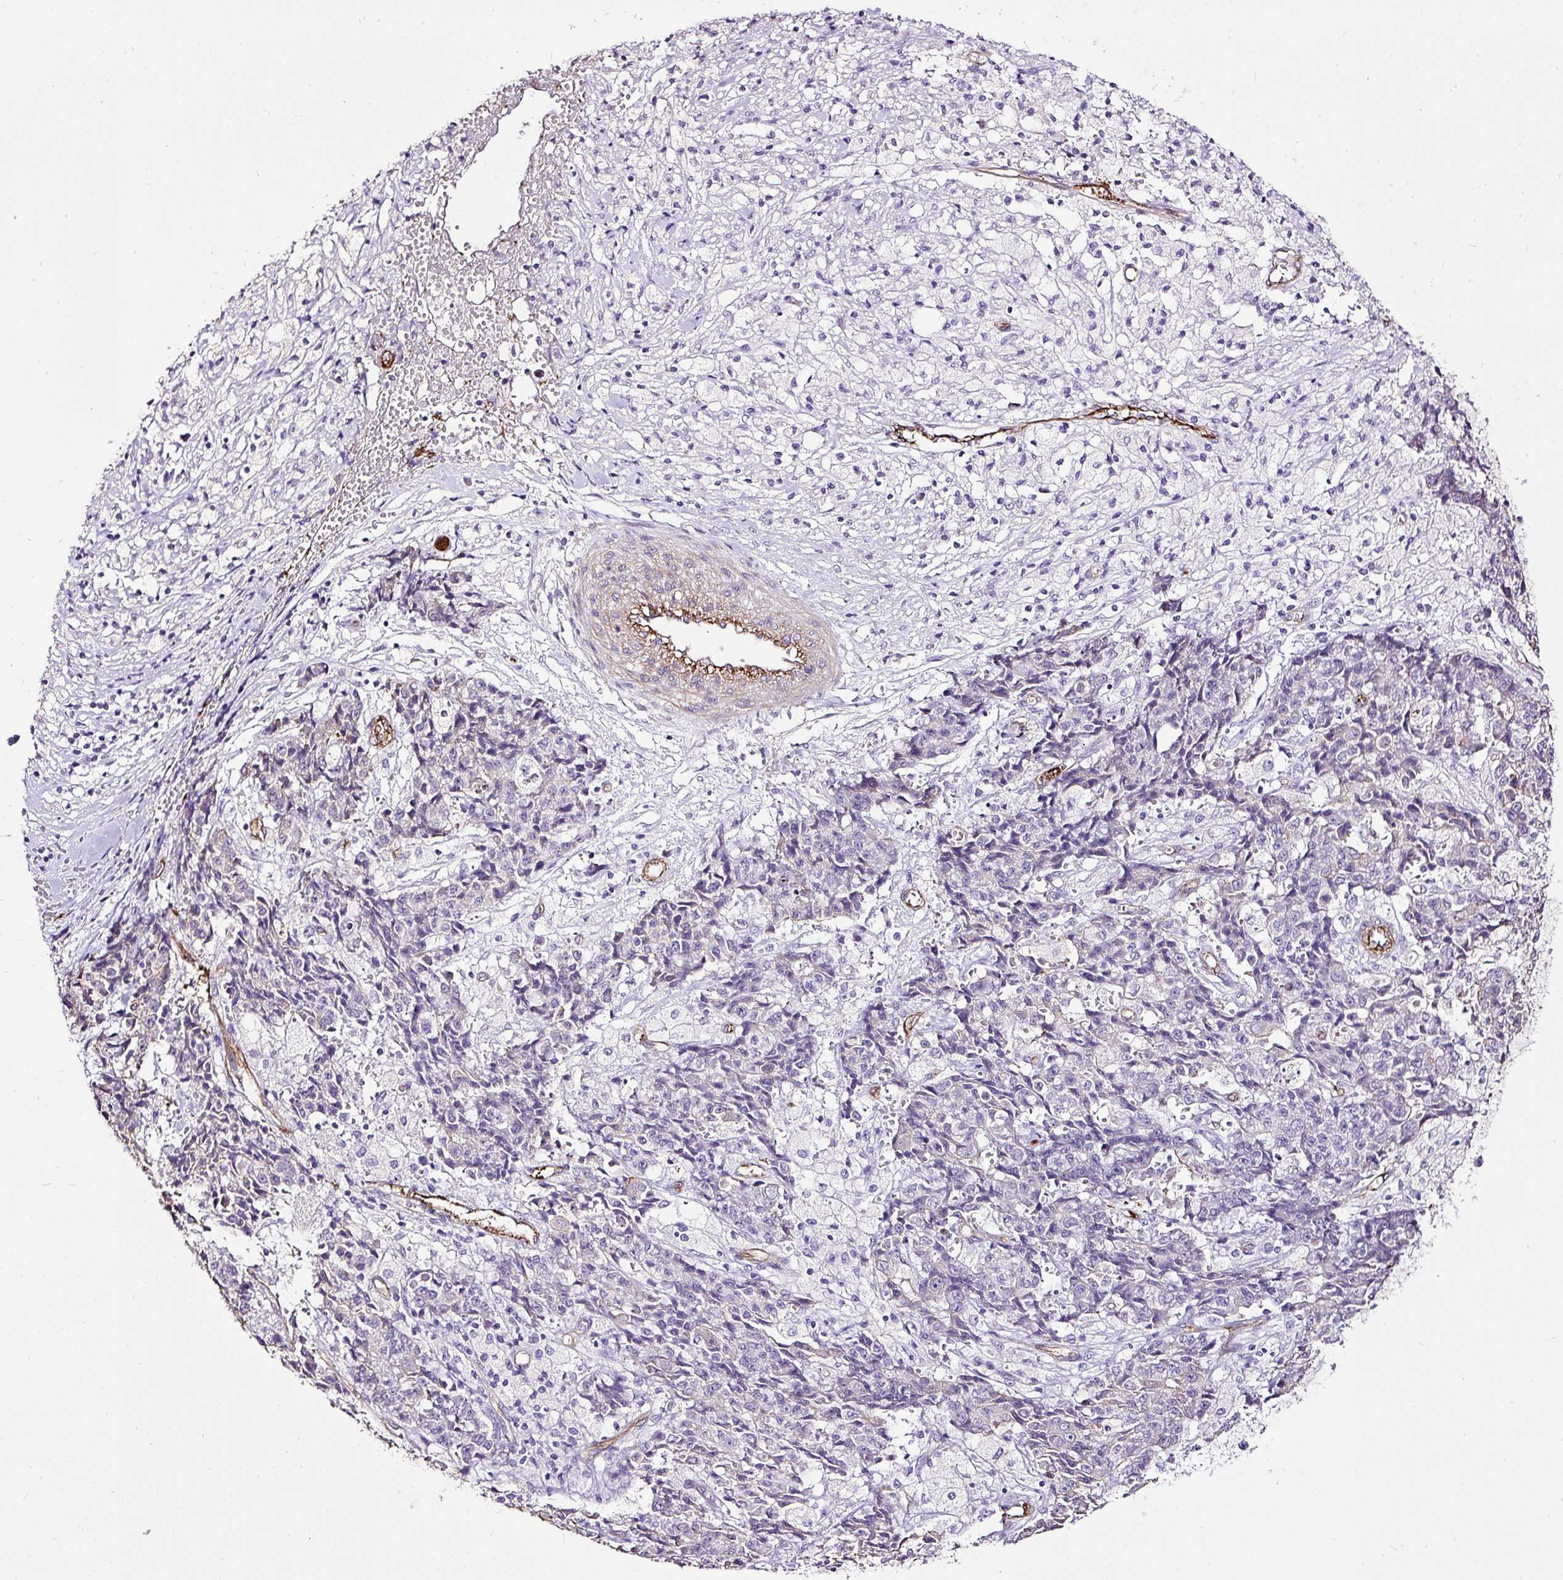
{"staining": {"intensity": "moderate", "quantity": "<25%", "location": "cytoplasmic/membranous"}, "tissue": "ovarian cancer", "cell_type": "Tumor cells", "image_type": "cancer", "snomed": [{"axis": "morphology", "description": "Carcinoma, endometroid"}, {"axis": "topography", "description": "Ovary"}], "caption": "This is an image of immunohistochemistry staining of ovarian cancer, which shows moderate positivity in the cytoplasmic/membranous of tumor cells.", "gene": "MAGEB16", "patient": {"sex": "female", "age": 42}}